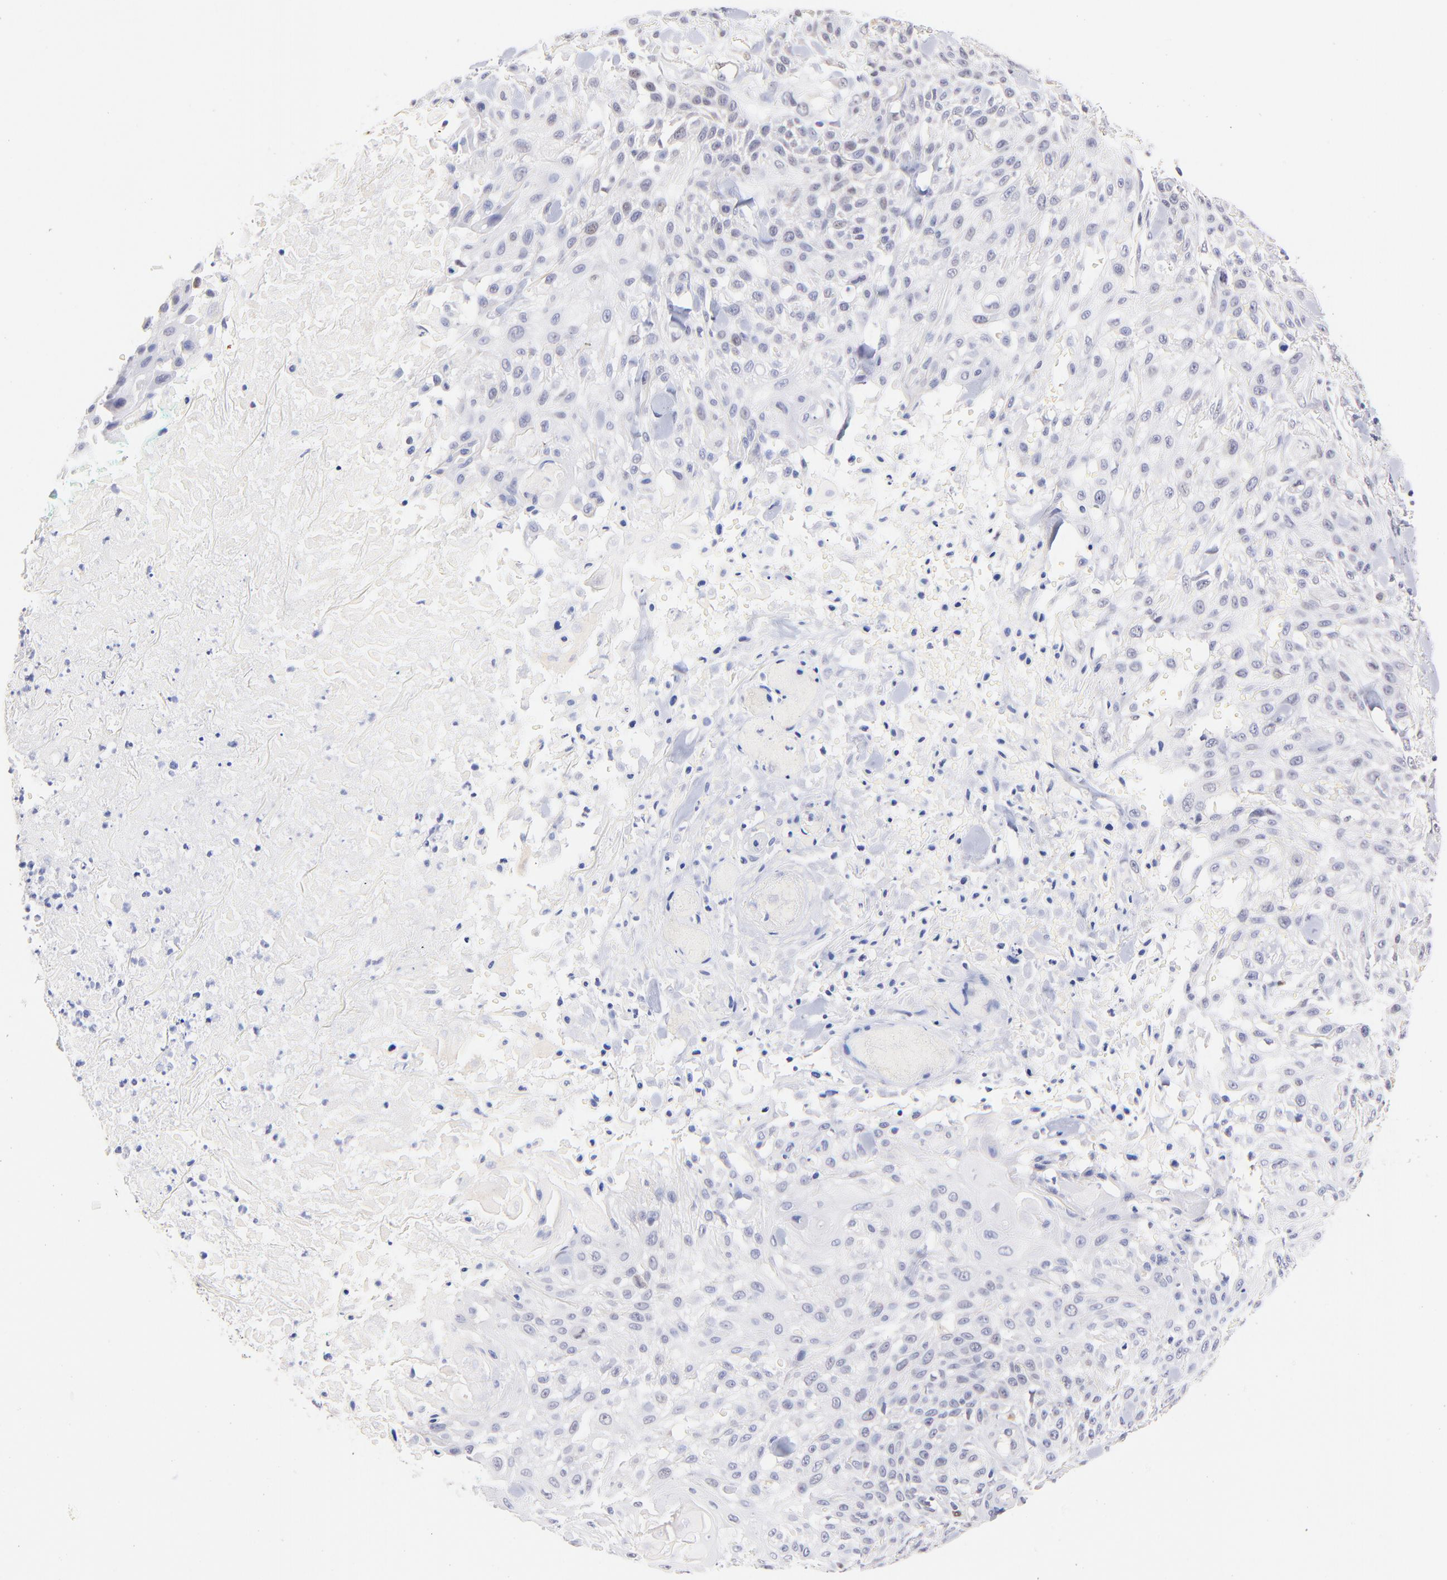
{"staining": {"intensity": "negative", "quantity": "none", "location": "none"}, "tissue": "skin cancer", "cell_type": "Tumor cells", "image_type": "cancer", "snomed": [{"axis": "morphology", "description": "Squamous cell carcinoma, NOS"}, {"axis": "topography", "description": "Skin"}], "caption": "A high-resolution image shows immunohistochemistry (IHC) staining of squamous cell carcinoma (skin), which displays no significant staining in tumor cells. The staining was performed using DAB to visualize the protein expression in brown, while the nuclei were stained in blue with hematoxylin (Magnification: 20x).", "gene": "ZNF155", "patient": {"sex": "female", "age": 42}}